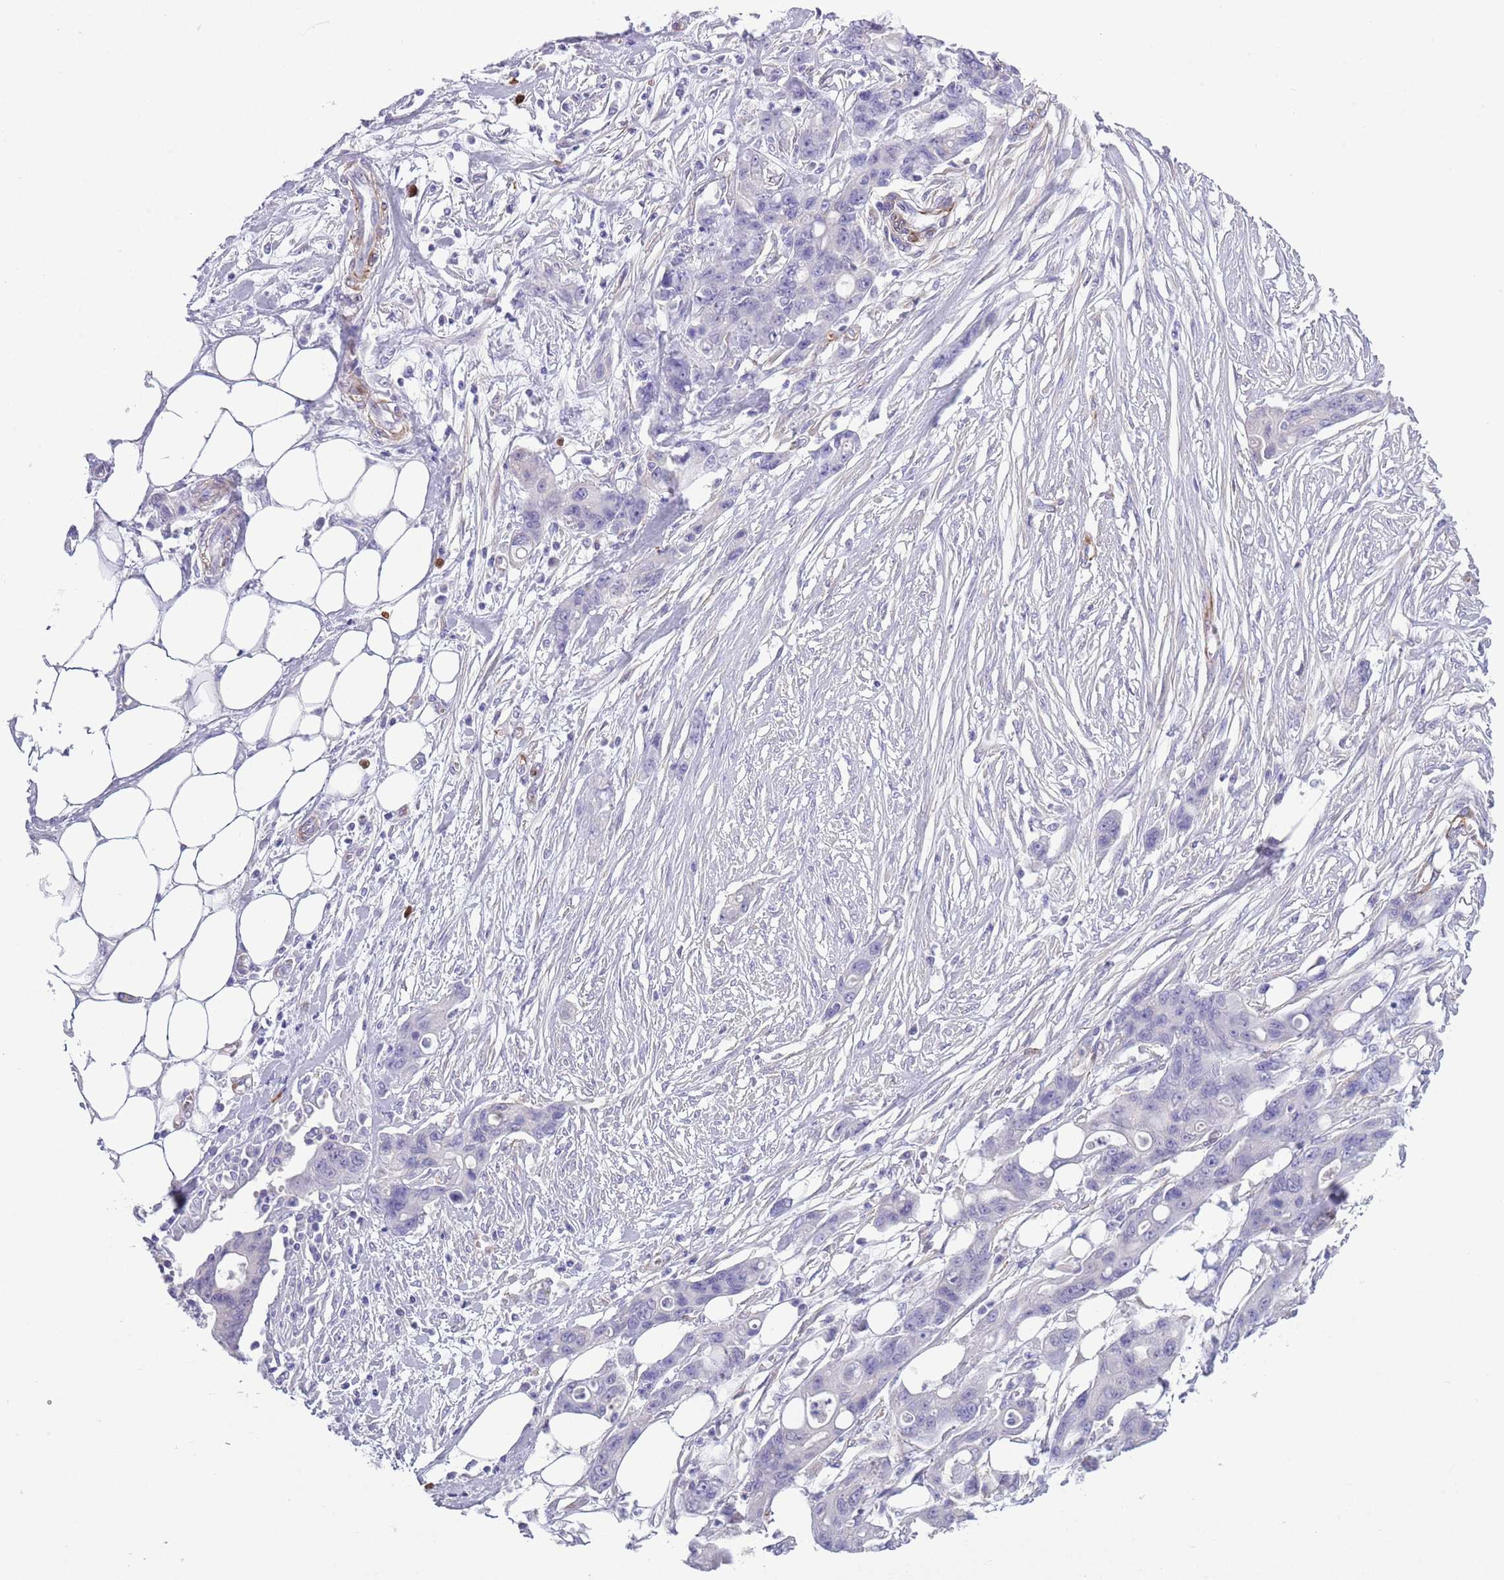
{"staining": {"intensity": "negative", "quantity": "none", "location": "none"}, "tissue": "ovarian cancer", "cell_type": "Tumor cells", "image_type": "cancer", "snomed": [{"axis": "morphology", "description": "Cystadenocarcinoma, mucinous, NOS"}, {"axis": "topography", "description": "Ovary"}], "caption": "IHC of human ovarian mucinous cystadenocarcinoma reveals no expression in tumor cells.", "gene": "TSGA13", "patient": {"sex": "female", "age": 70}}